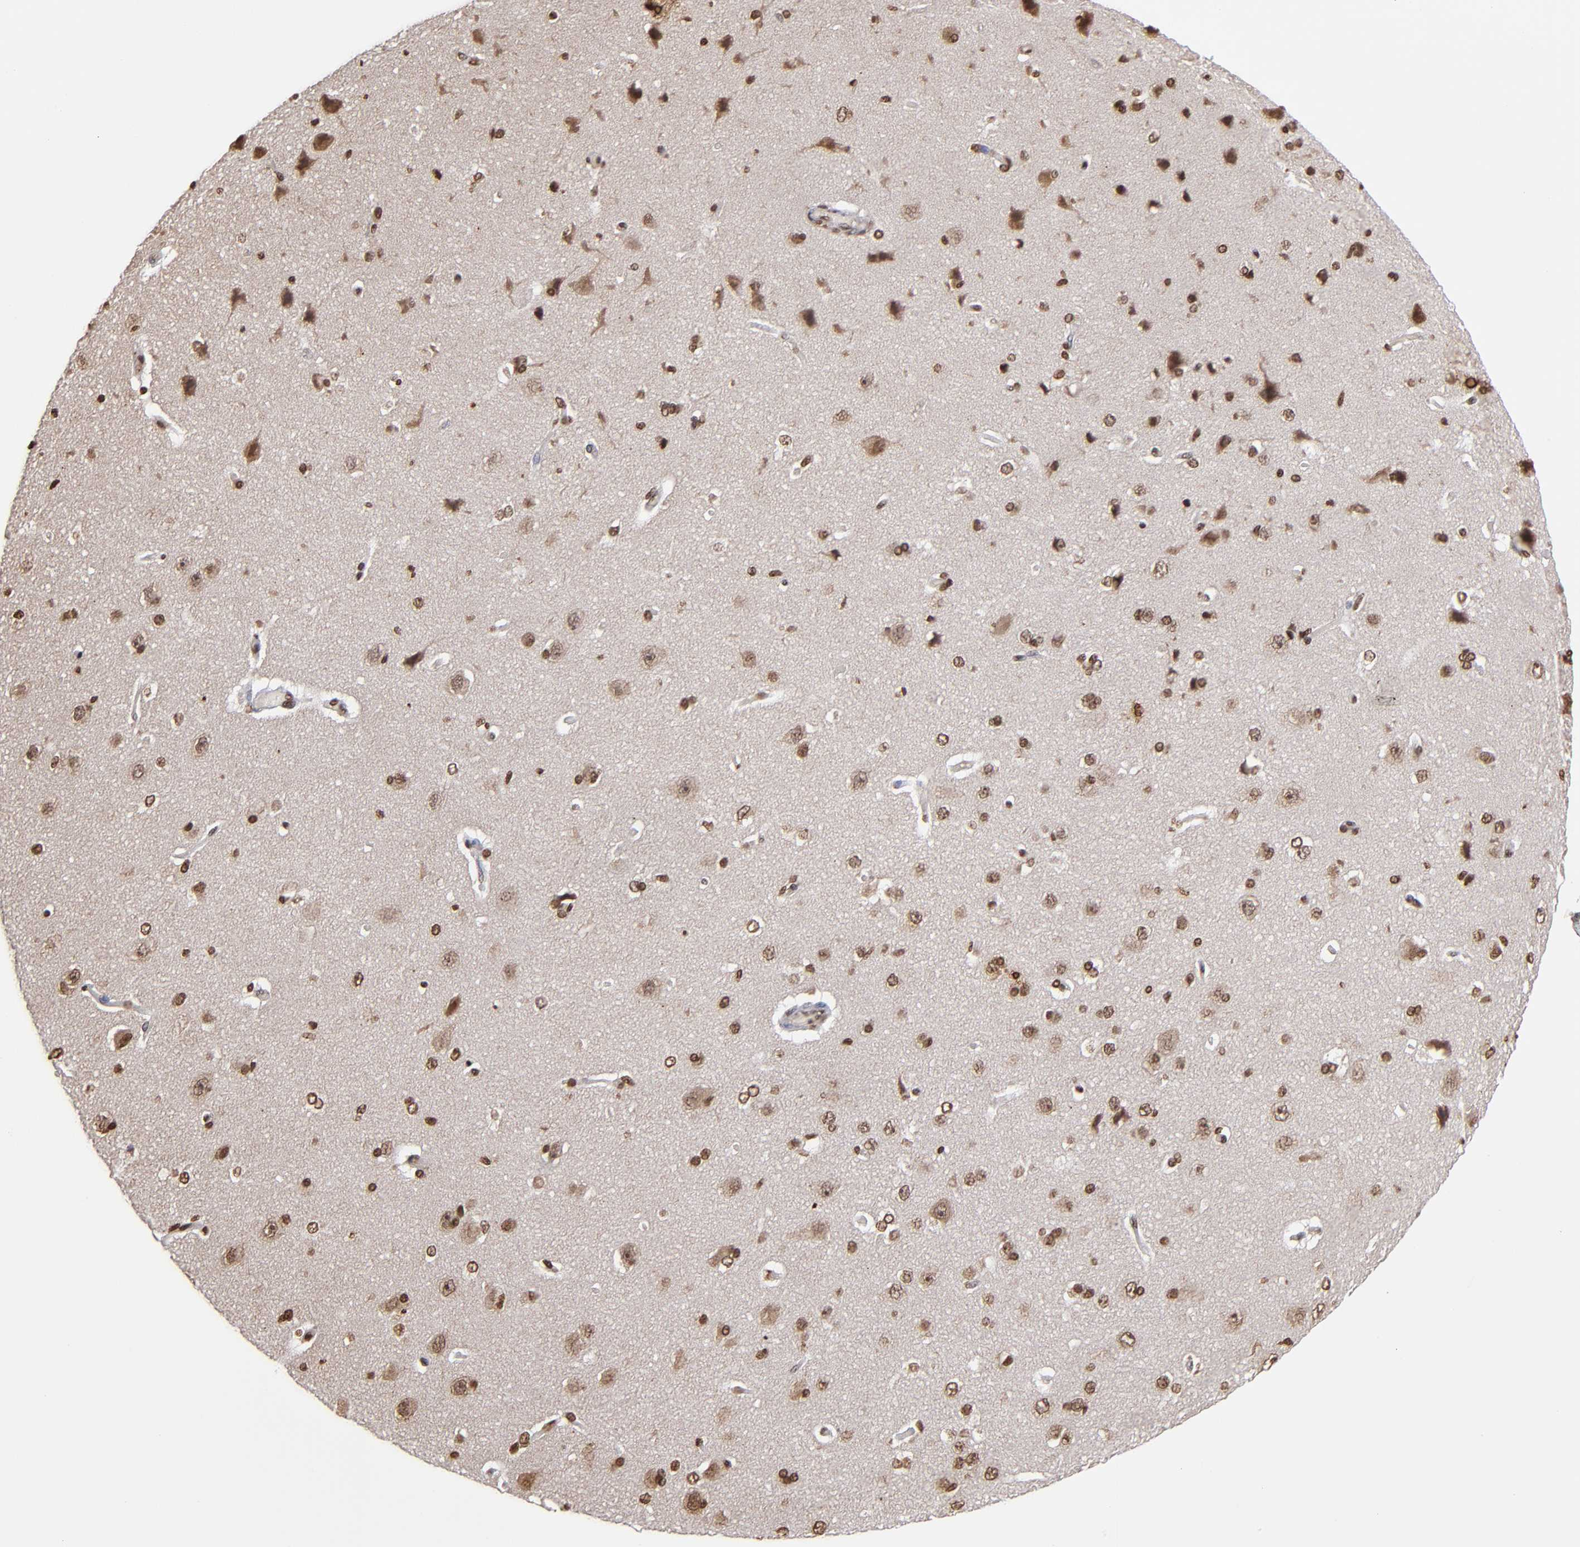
{"staining": {"intensity": "moderate", "quantity": ">75%", "location": "nuclear"}, "tissue": "cerebral cortex", "cell_type": "Endothelial cells", "image_type": "normal", "snomed": [{"axis": "morphology", "description": "Normal tissue, NOS"}, {"axis": "topography", "description": "Cerebral cortex"}], "caption": "Unremarkable cerebral cortex demonstrates moderate nuclear positivity in about >75% of endothelial cells.", "gene": "ABL2", "patient": {"sex": "female", "age": 45}}